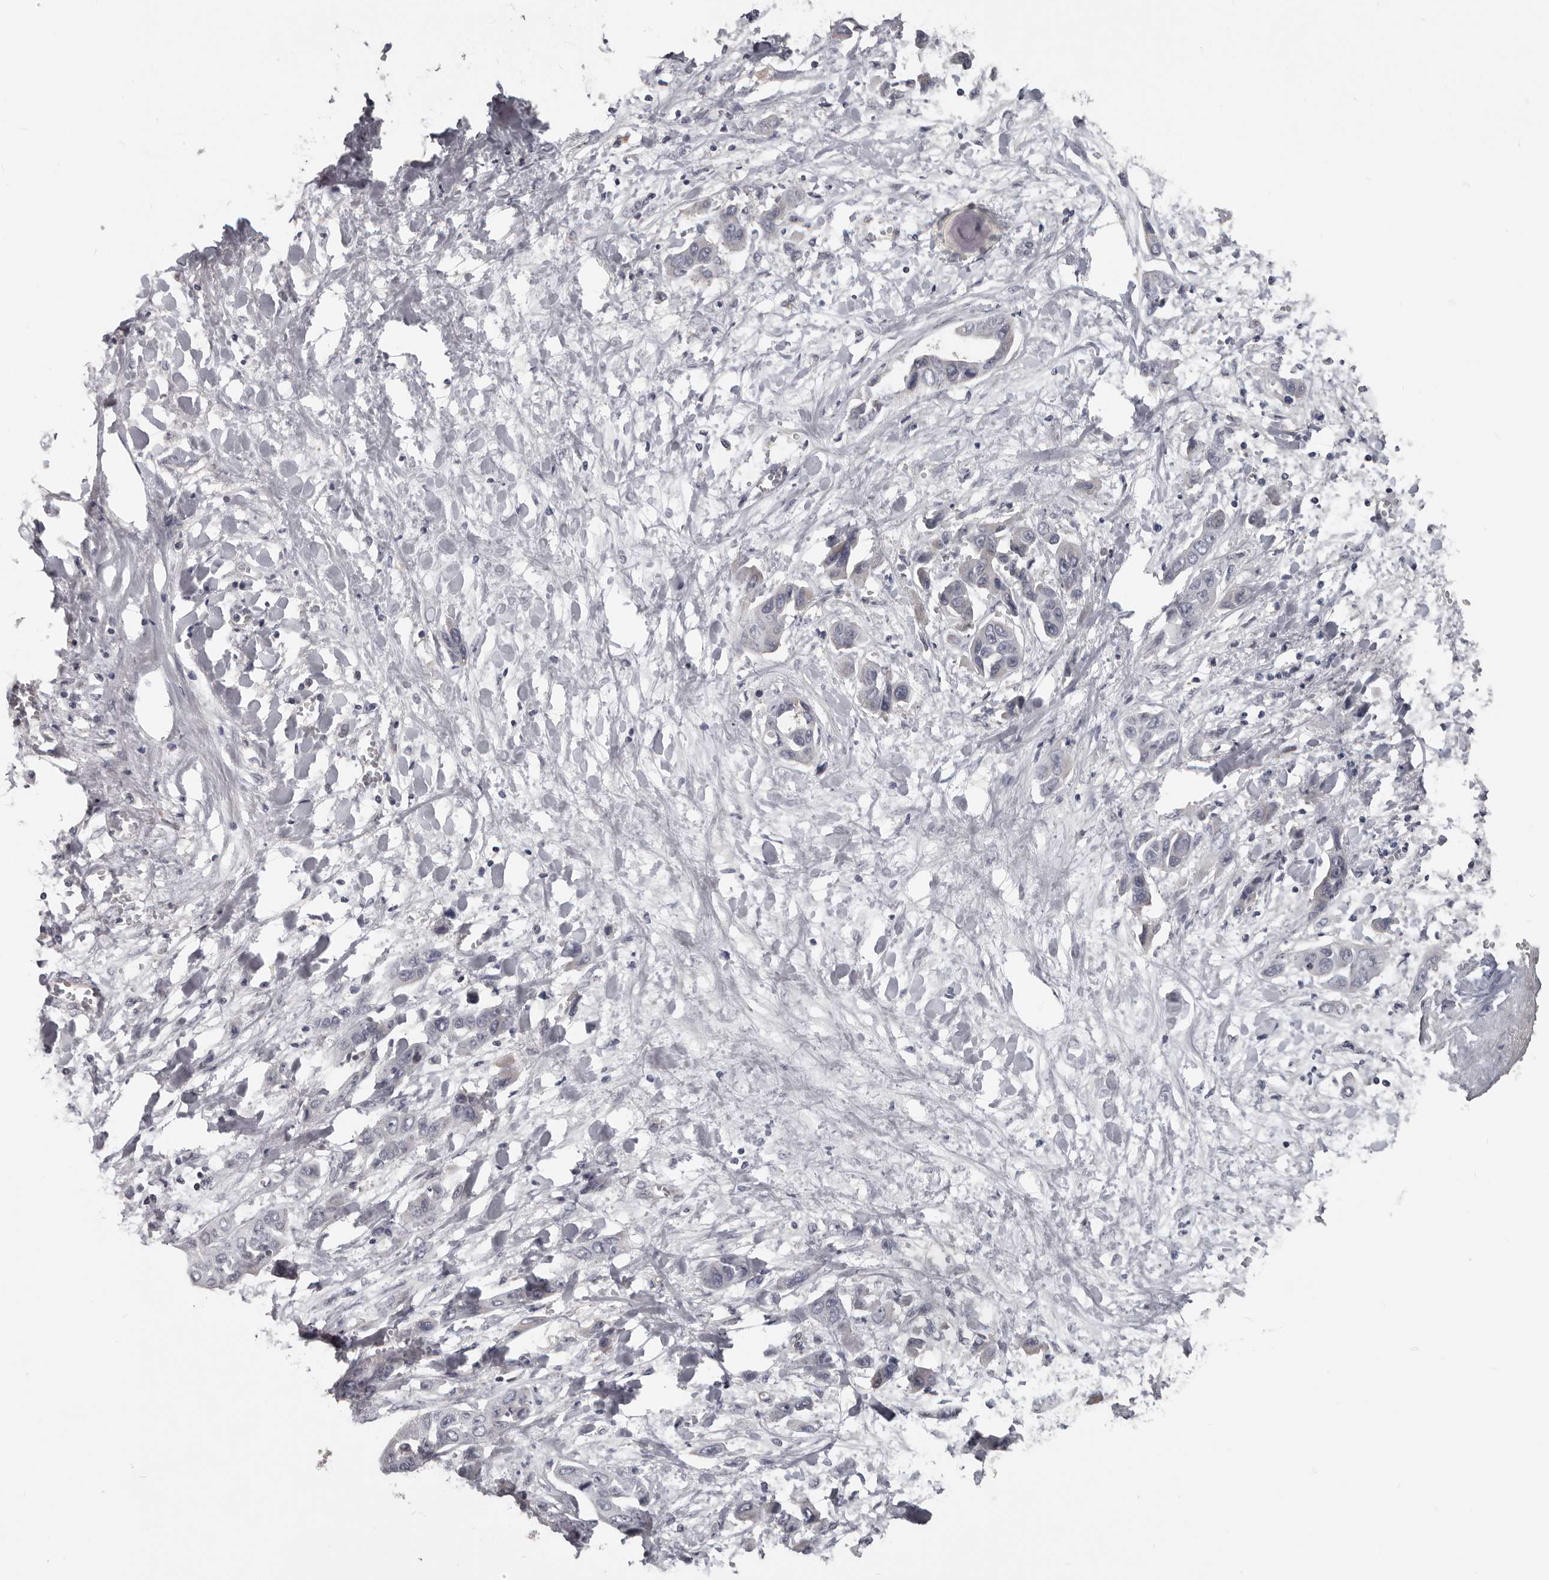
{"staining": {"intensity": "negative", "quantity": "none", "location": "none"}, "tissue": "liver cancer", "cell_type": "Tumor cells", "image_type": "cancer", "snomed": [{"axis": "morphology", "description": "Cholangiocarcinoma"}, {"axis": "topography", "description": "Liver"}], "caption": "A photomicrograph of cholangiocarcinoma (liver) stained for a protein shows no brown staining in tumor cells.", "gene": "RNF217", "patient": {"sex": "female", "age": 52}}